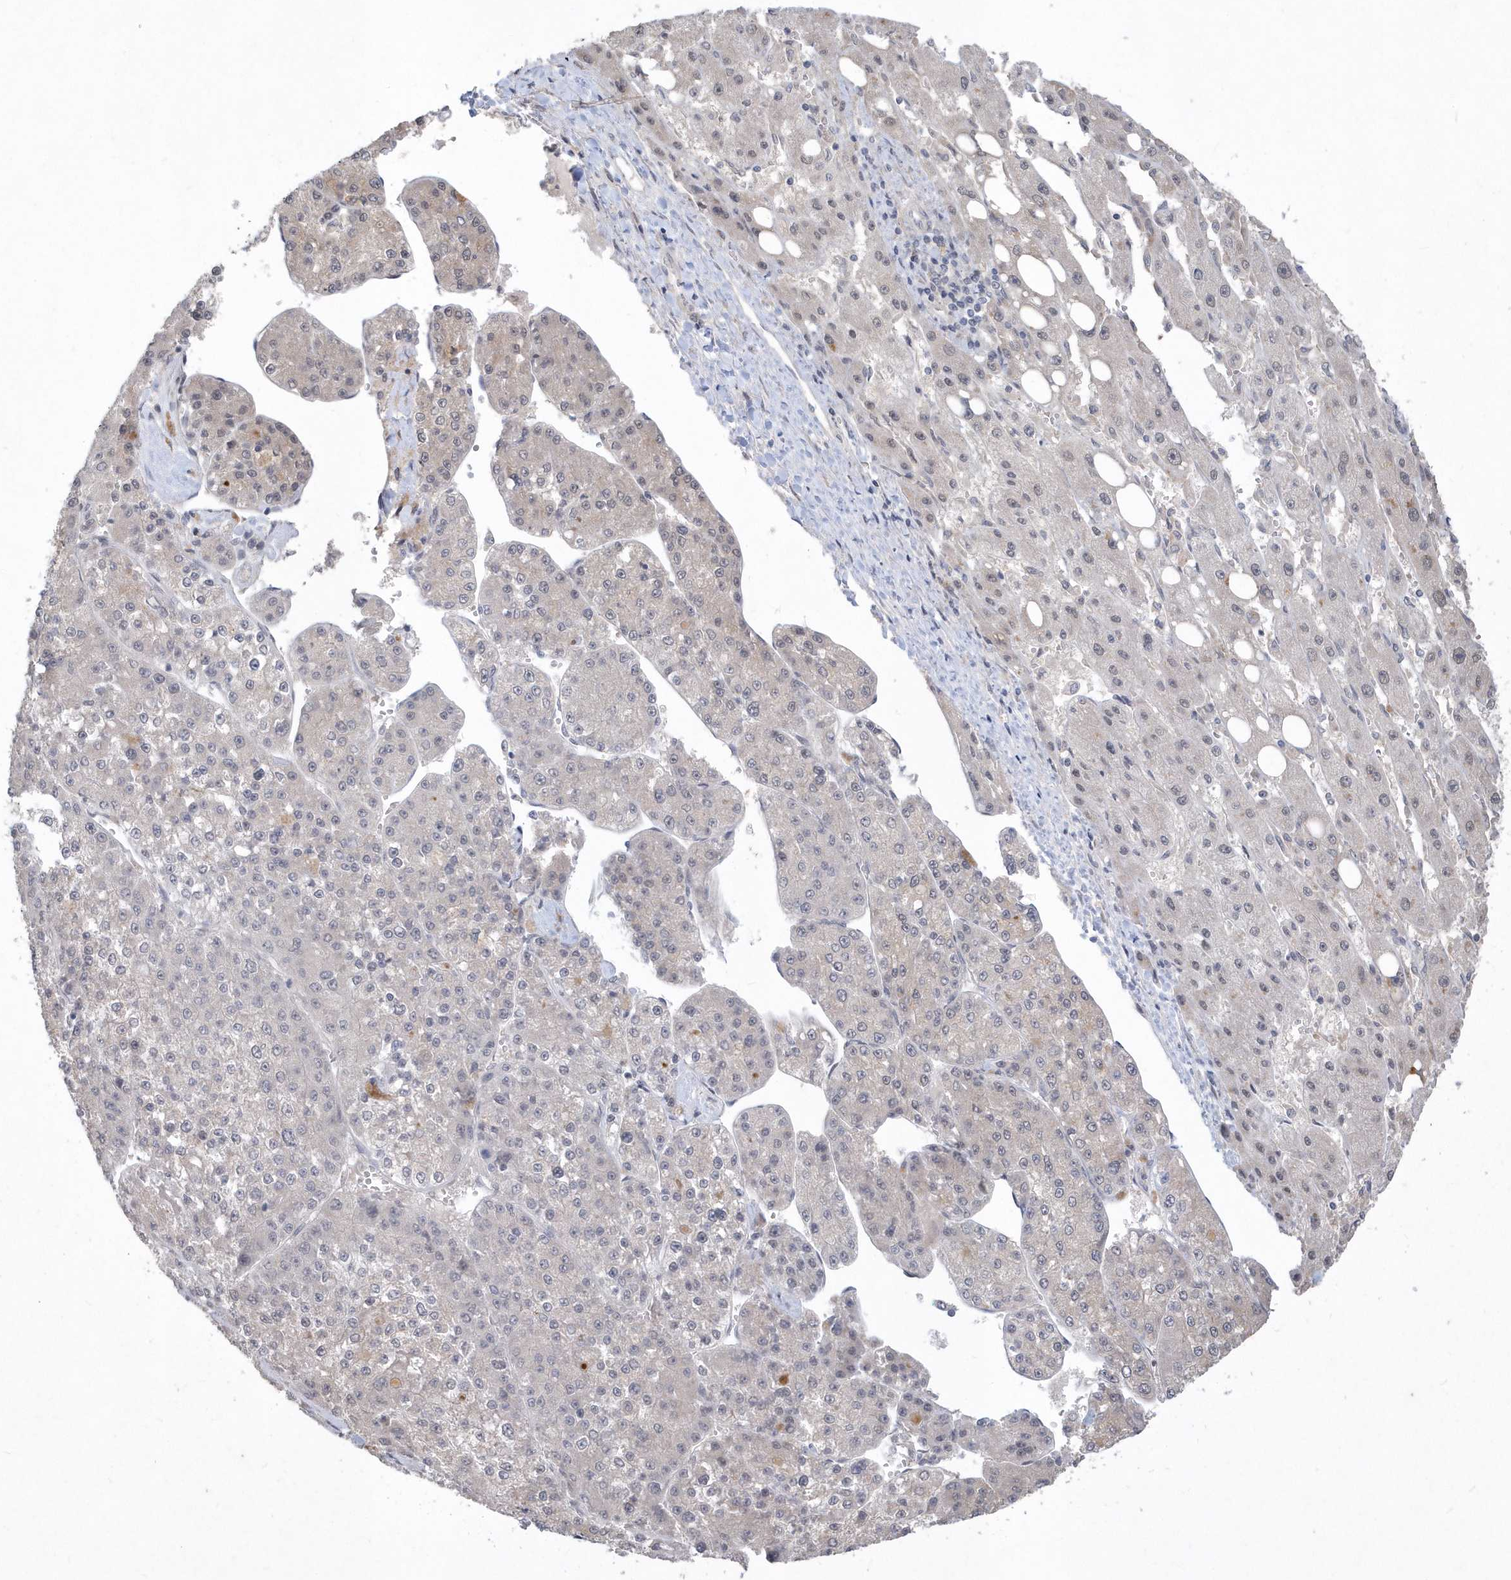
{"staining": {"intensity": "negative", "quantity": "none", "location": "none"}, "tissue": "liver cancer", "cell_type": "Tumor cells", "image_type": "cancer", "snomed": [{"axis": "morphology", "description": "Carcinoma, Hepatocellular, NOS"}, {"axis": "topography", "description": "Liver"}], "caption": "High power microscopy histopathology image of an IHC photomicrograph of liver cancer, revealing no significant expression in tumor cells.", "gene": "TSPEAR", "patient": {"sex": "female", "age": 73}}